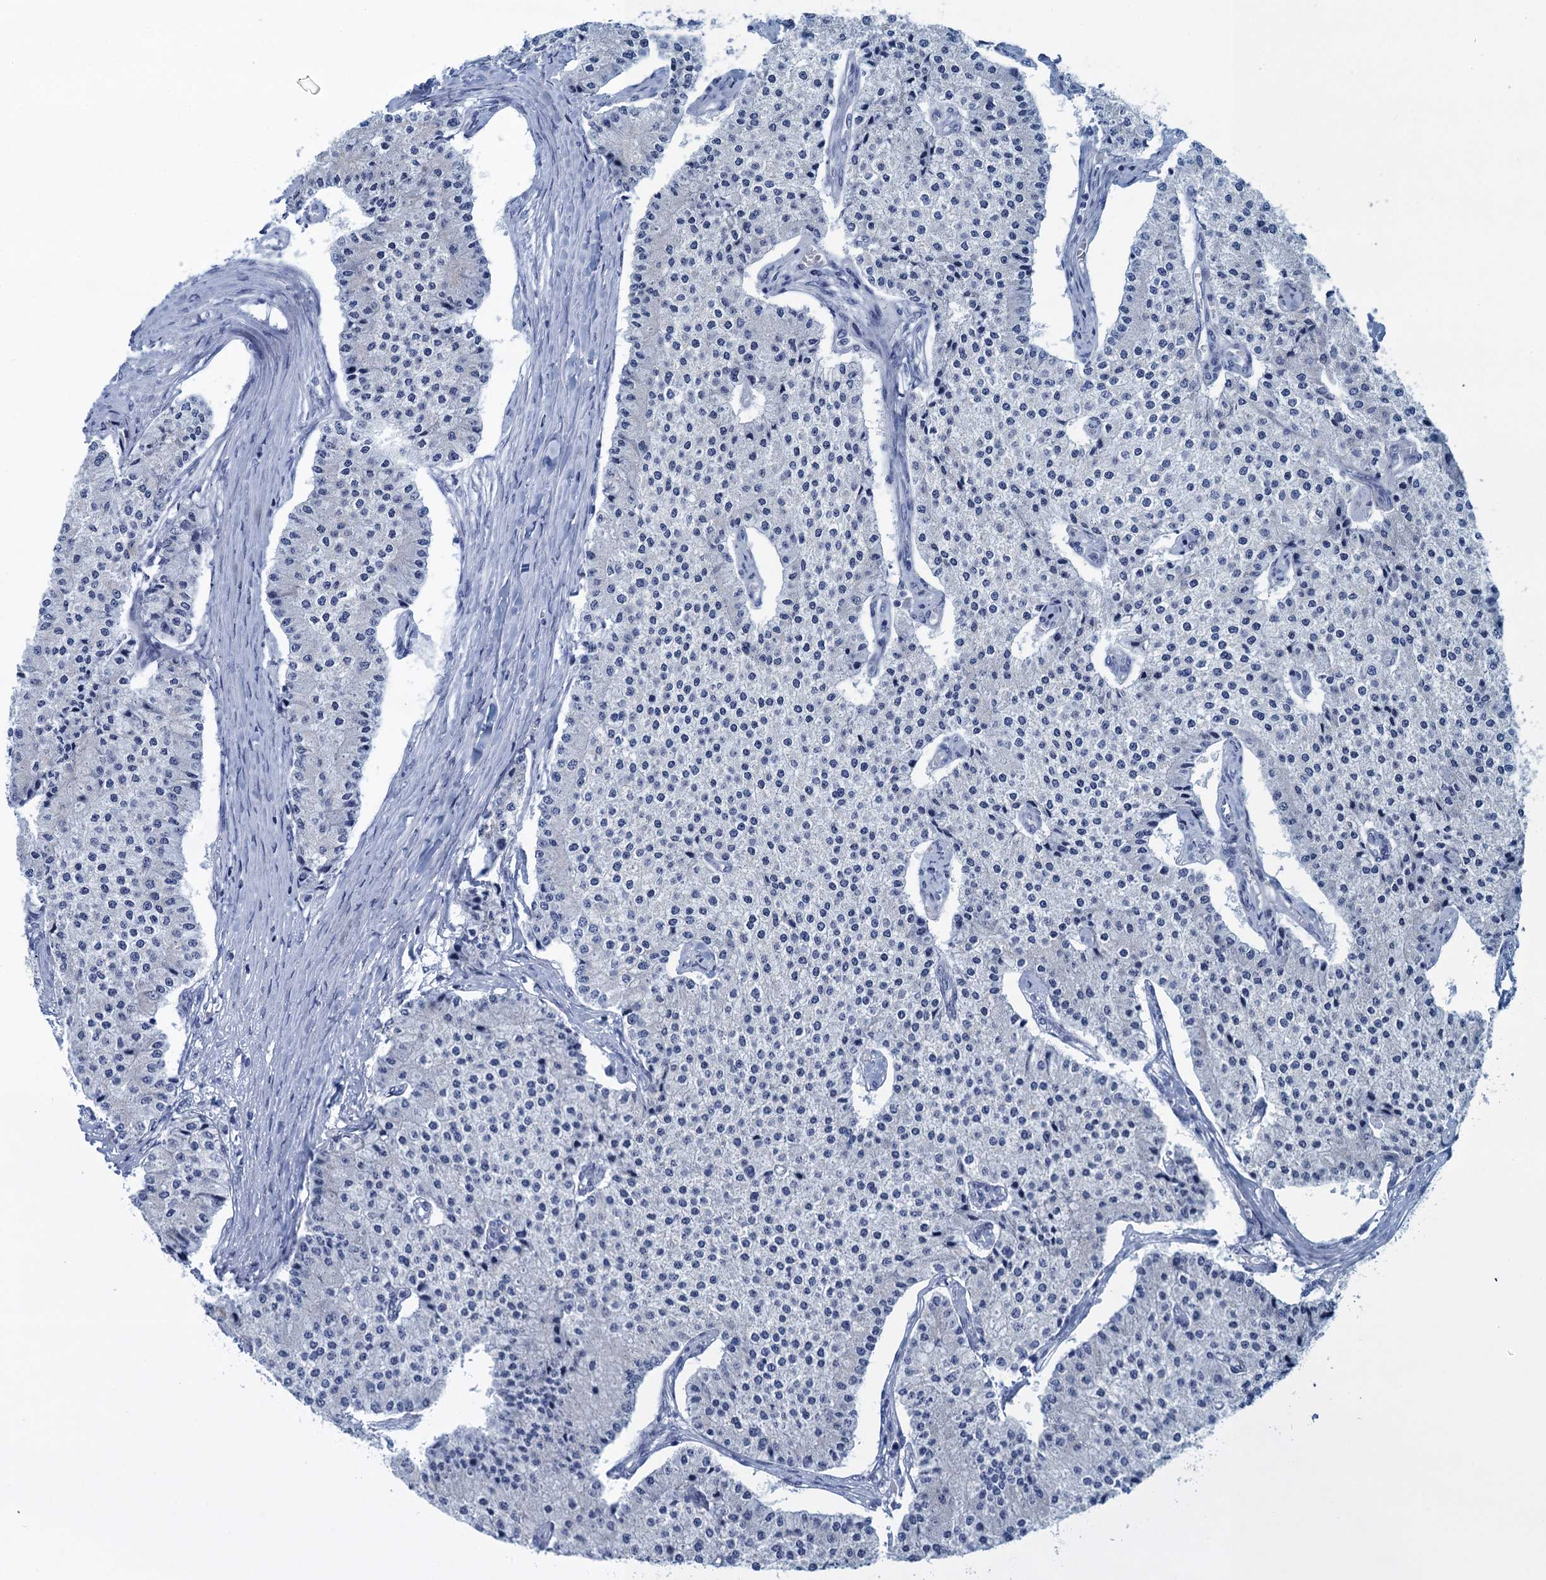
{"staining": {"intensity": "negative", "quantity": "none", "location": "none"}, "tissue": "carcinoid", "cell_type": "Tumor cells", "image_type": "cancer", "snomed": [{"axis": "morphology", "description": "Carcinoid, malignant, NOS"}, {"axis": "topography", "description": "Colon"}], "caption": "Immunohistochemistry (IHC) of human carcinoid demonstrates no positivity in tumor cells. (DAB IHC with hematoxylin counter stain).", "gene": "SCEL", "patient": {"sex": "female", "age": 52}}